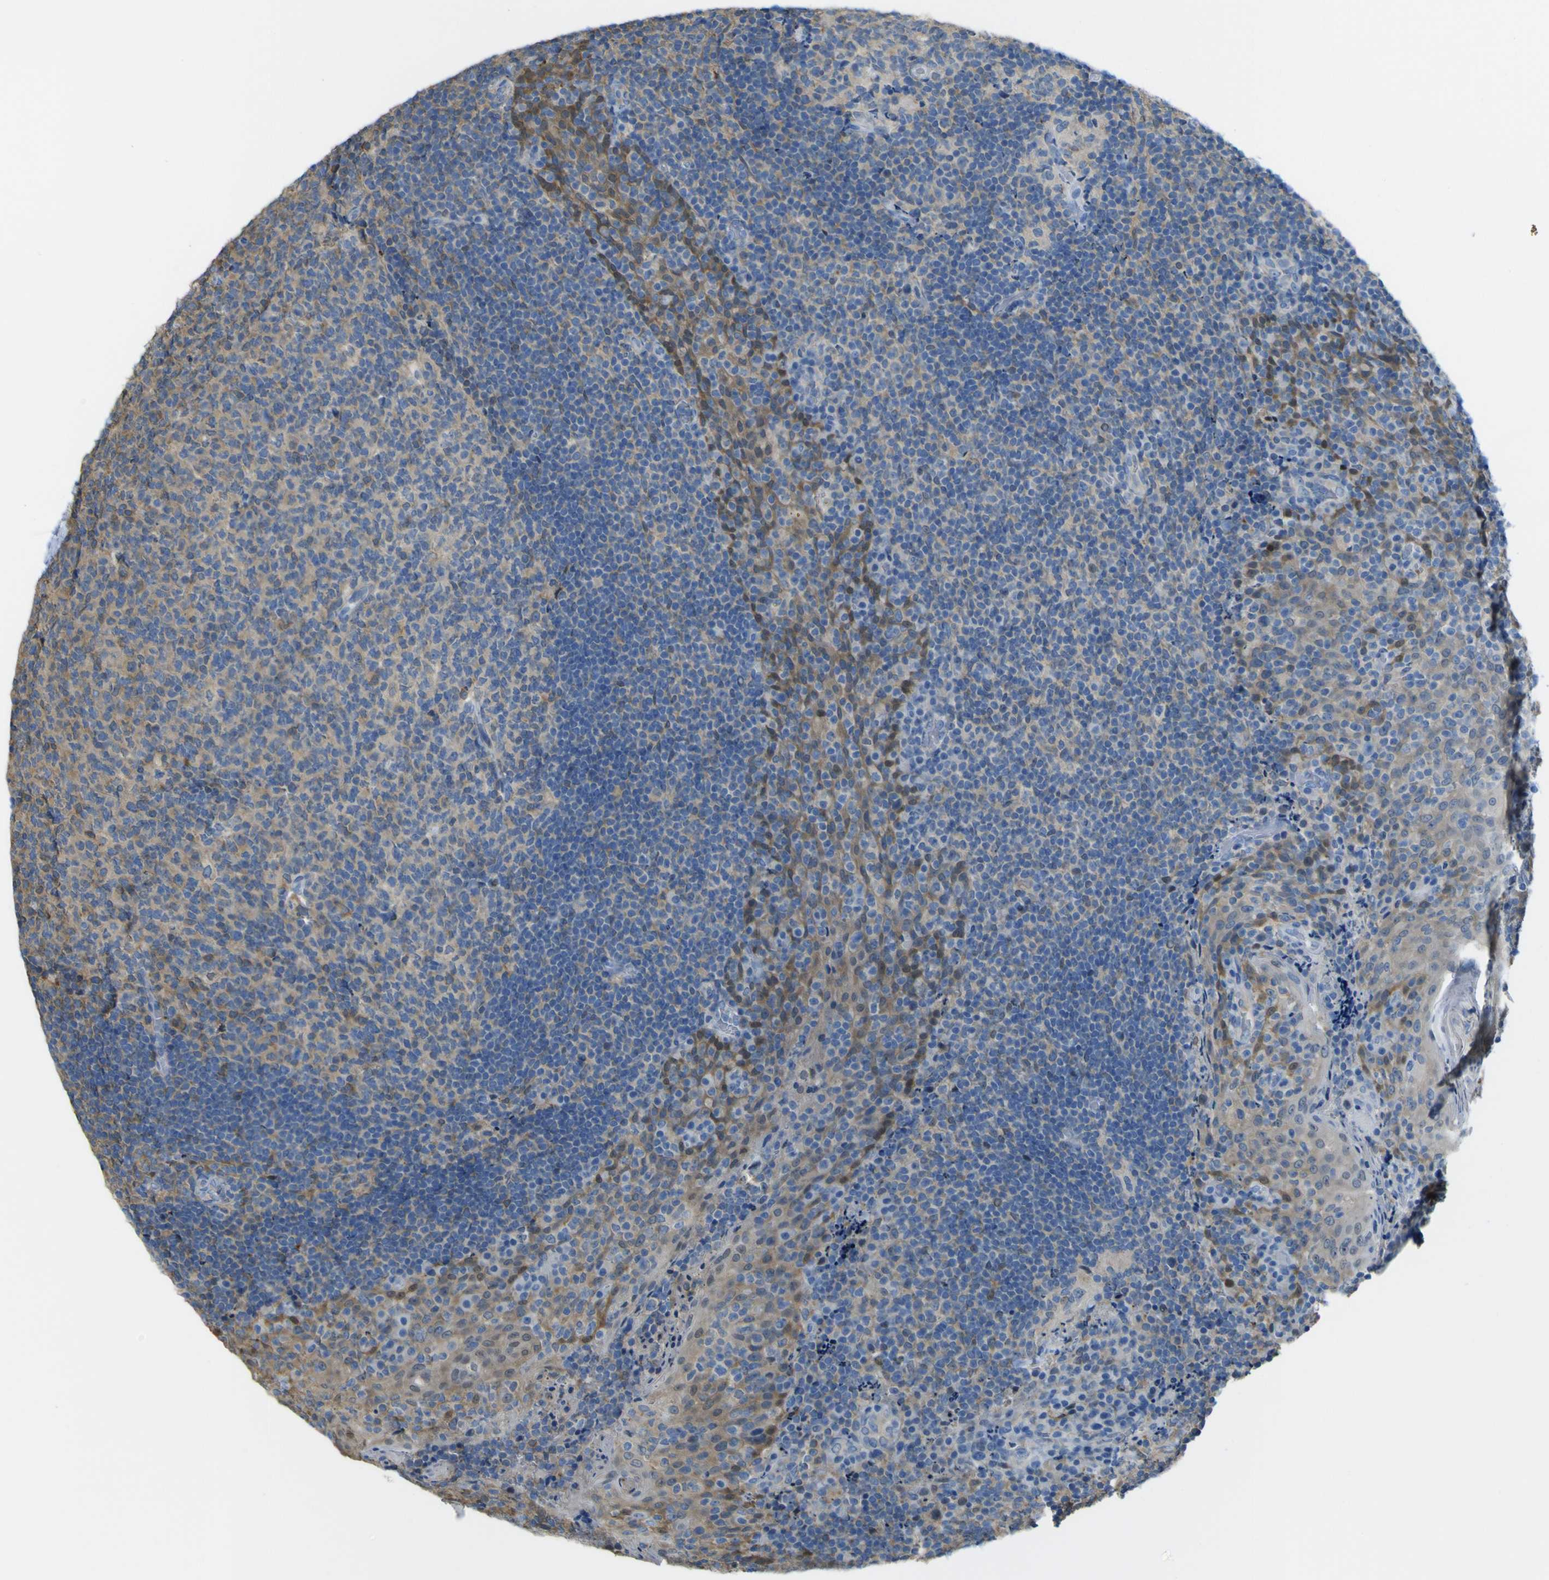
{"staining": {"intensity": "moderate", "quantity": "25%-75%", "location": "cytoplasmic/membranous"}, "tissue": "tonsil", "cell_type": "Germinal center cells", "image_type": "normal", "snomed": [{"axis": "morphology", "description": "Normal tissue, NOS"}, {"axis": "topography", "description": "Tonsil"}], "caption": "DAB immunohistochemical staining of benign tonsil displays moderate cytoplasmic/membranous protein expression in about 25%-75% of germinal center cells.", "gene": "ABHD3", "patient": {"sex": "male", "age": 17}}